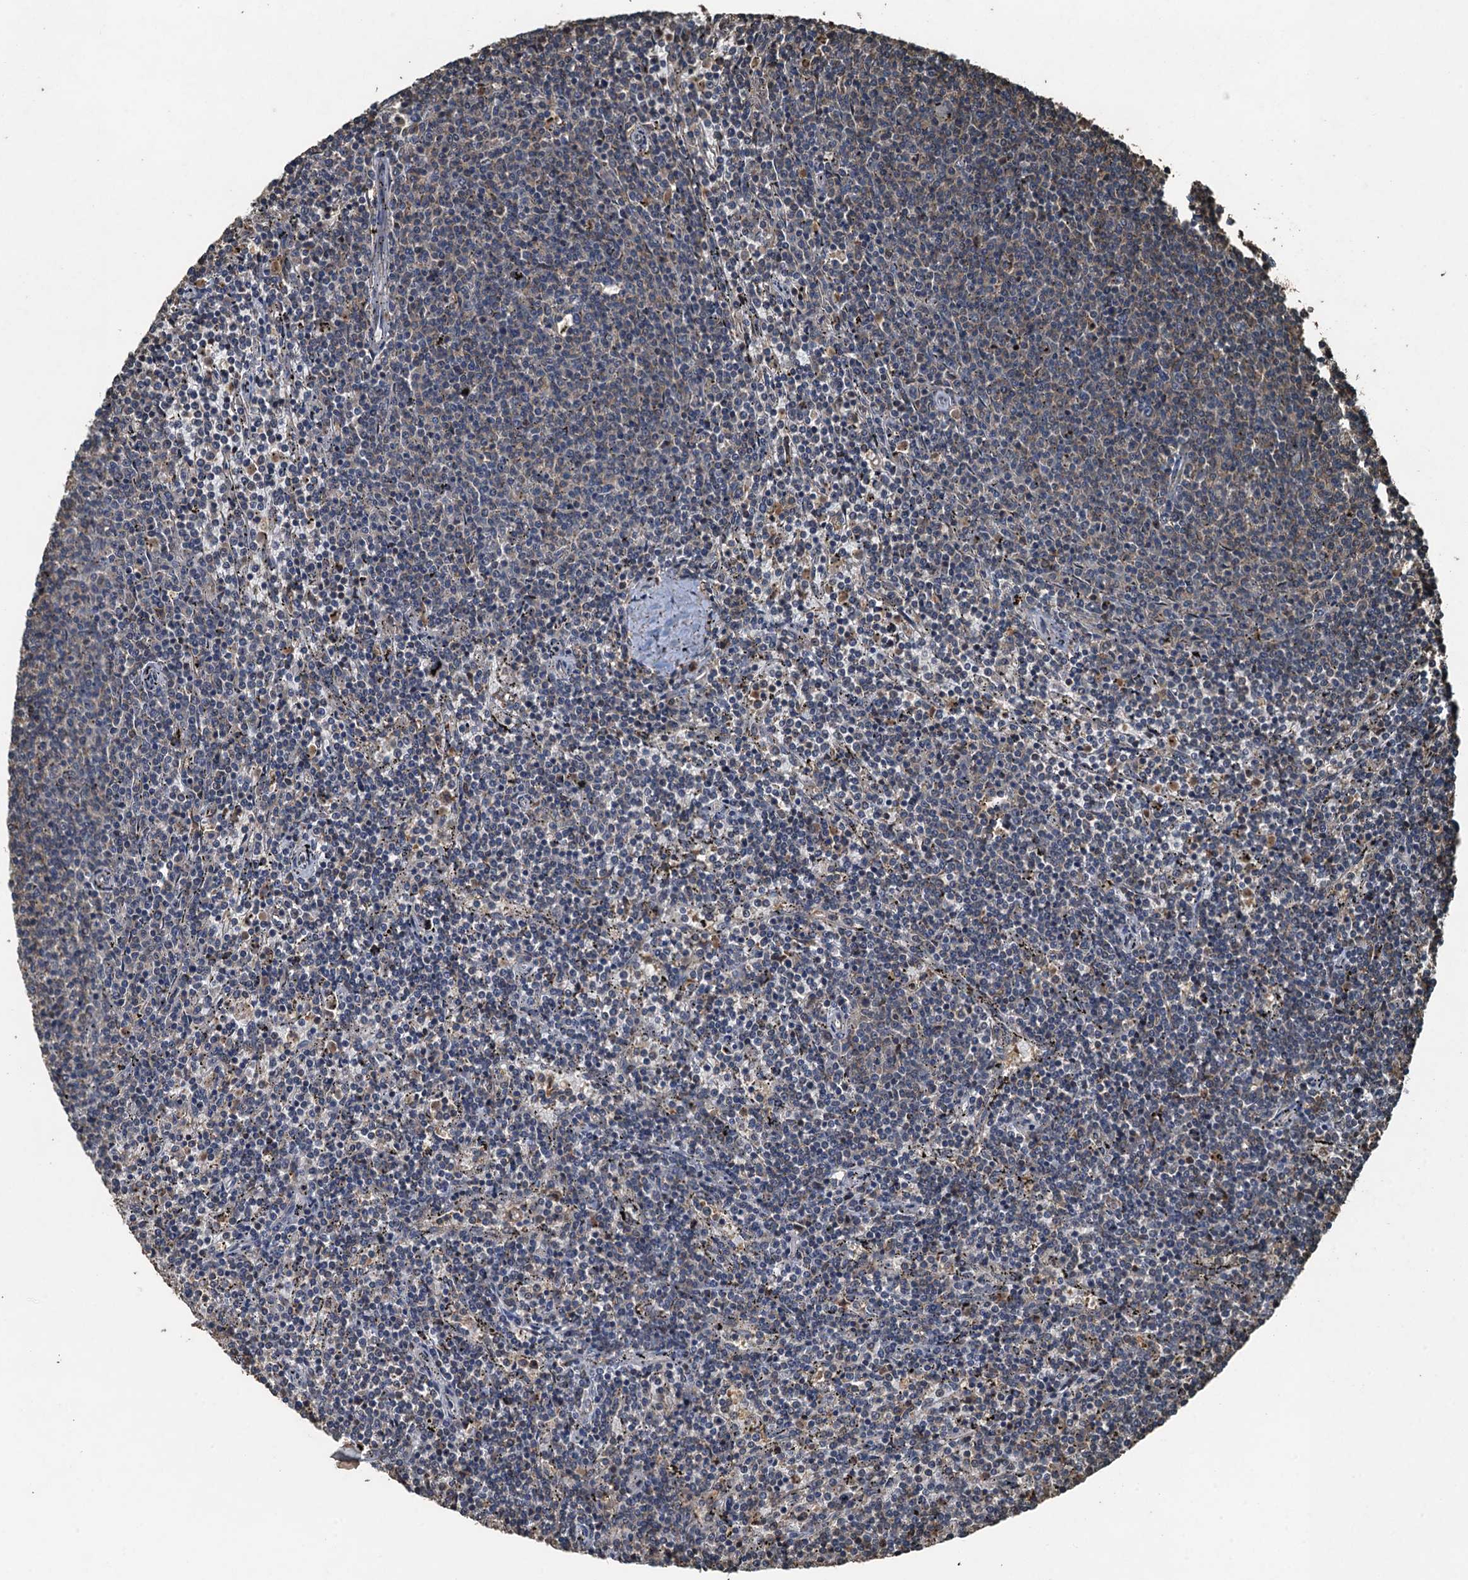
{"staining": {"intensity": "negative", "quantity": "none", "location": "none"}, "tissue": "lymphoma", "cell_type": "Tumor cells", "image_type": "cancer", "snomed": [{"axis": "morphology", "description": "Malignant lymphoma, non-Hodgkin's type, Low grade"}, {"axis": "topography", "description": "Spleen"}], "caption": "The micrograph exhibits no staining of tumor cells in malignant lymphoma, non-Hodgkin's type (low-grade).", "gene": "PIGN", "patient": {"sex": "female", "age": 50}}